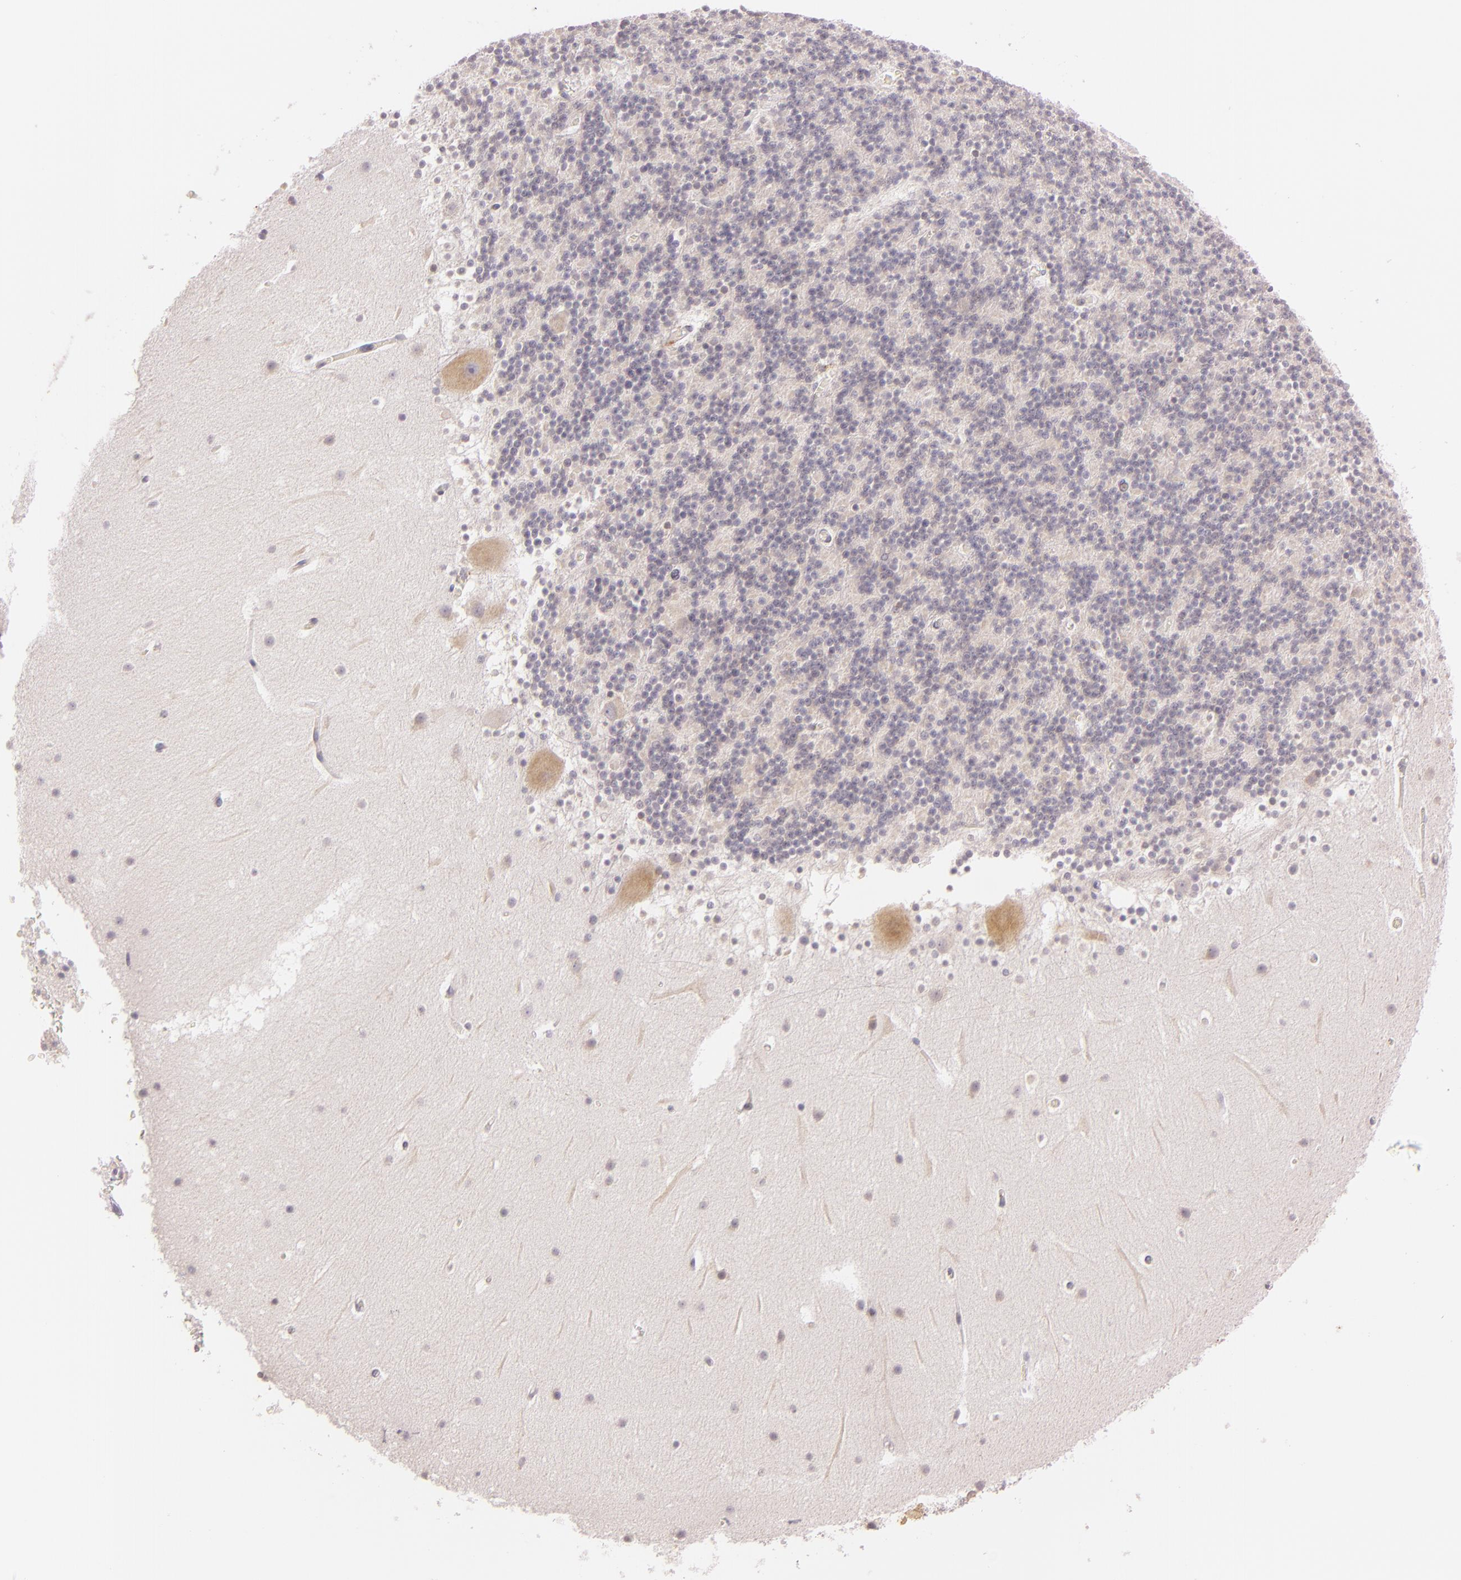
{"staining": {"intensity": "weak", "quantity": "25%-75%", "location": "cytoplasmic/membranous"}, "tissue": "cerebellum", "cell_type": "Cells in granular layer", "image_type": "normal", "snomed": [{"axis": "morphology", "description": "Normal tissue, NOS"}, {"axis": "topography", "description": "Cerebellum"}], "caption": "Cerebellum was stained to show a protein in brown. There is low levels of weak cytoplasmic/membranous positivity in about 25%-75% of cells in granular layer.", "gene": "LGMN", "patient": {"sex": "male", "age": 45}}